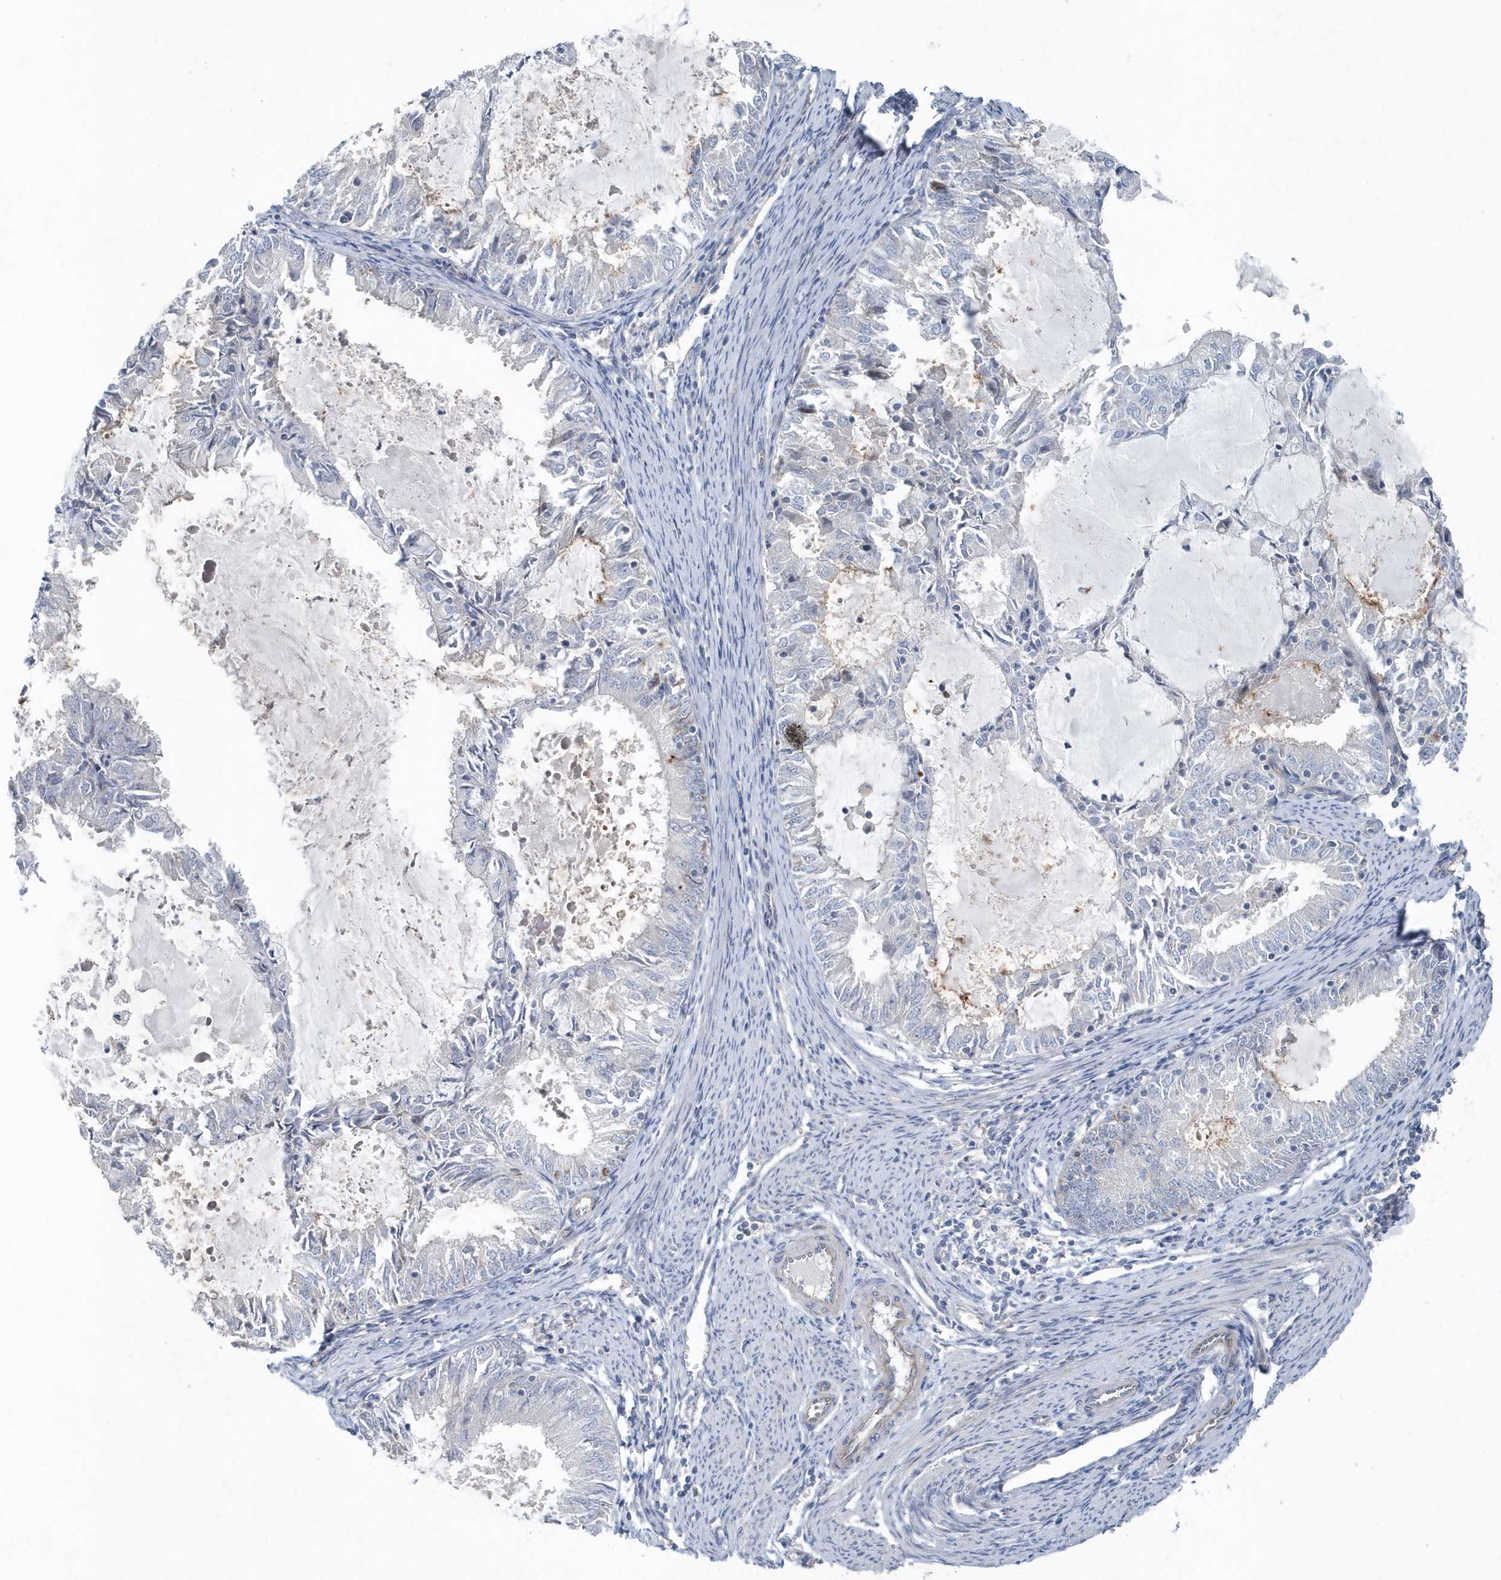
{"staining": {"intensity": "negative", "quantity": "none", "location": "none"}, "tissue": "endometrial cancer", "cell_type": "Tumor cells", "image_type": "cancer", "snomed": [{"axis": "morphology", "description": "Adenocarcinoma, NOS"}, {"axis": "topography", "description": "Endometrium"}], "caption": "There is no significant expression in tumor cells of endometrial cancer (adenocarcinoma). (DAB (3,3'-diaminobenzidine) immunohistochemistry with hematoxylin counter stain).", "gene": "MCC", "patient": {"sex": "female", "age": 57}}